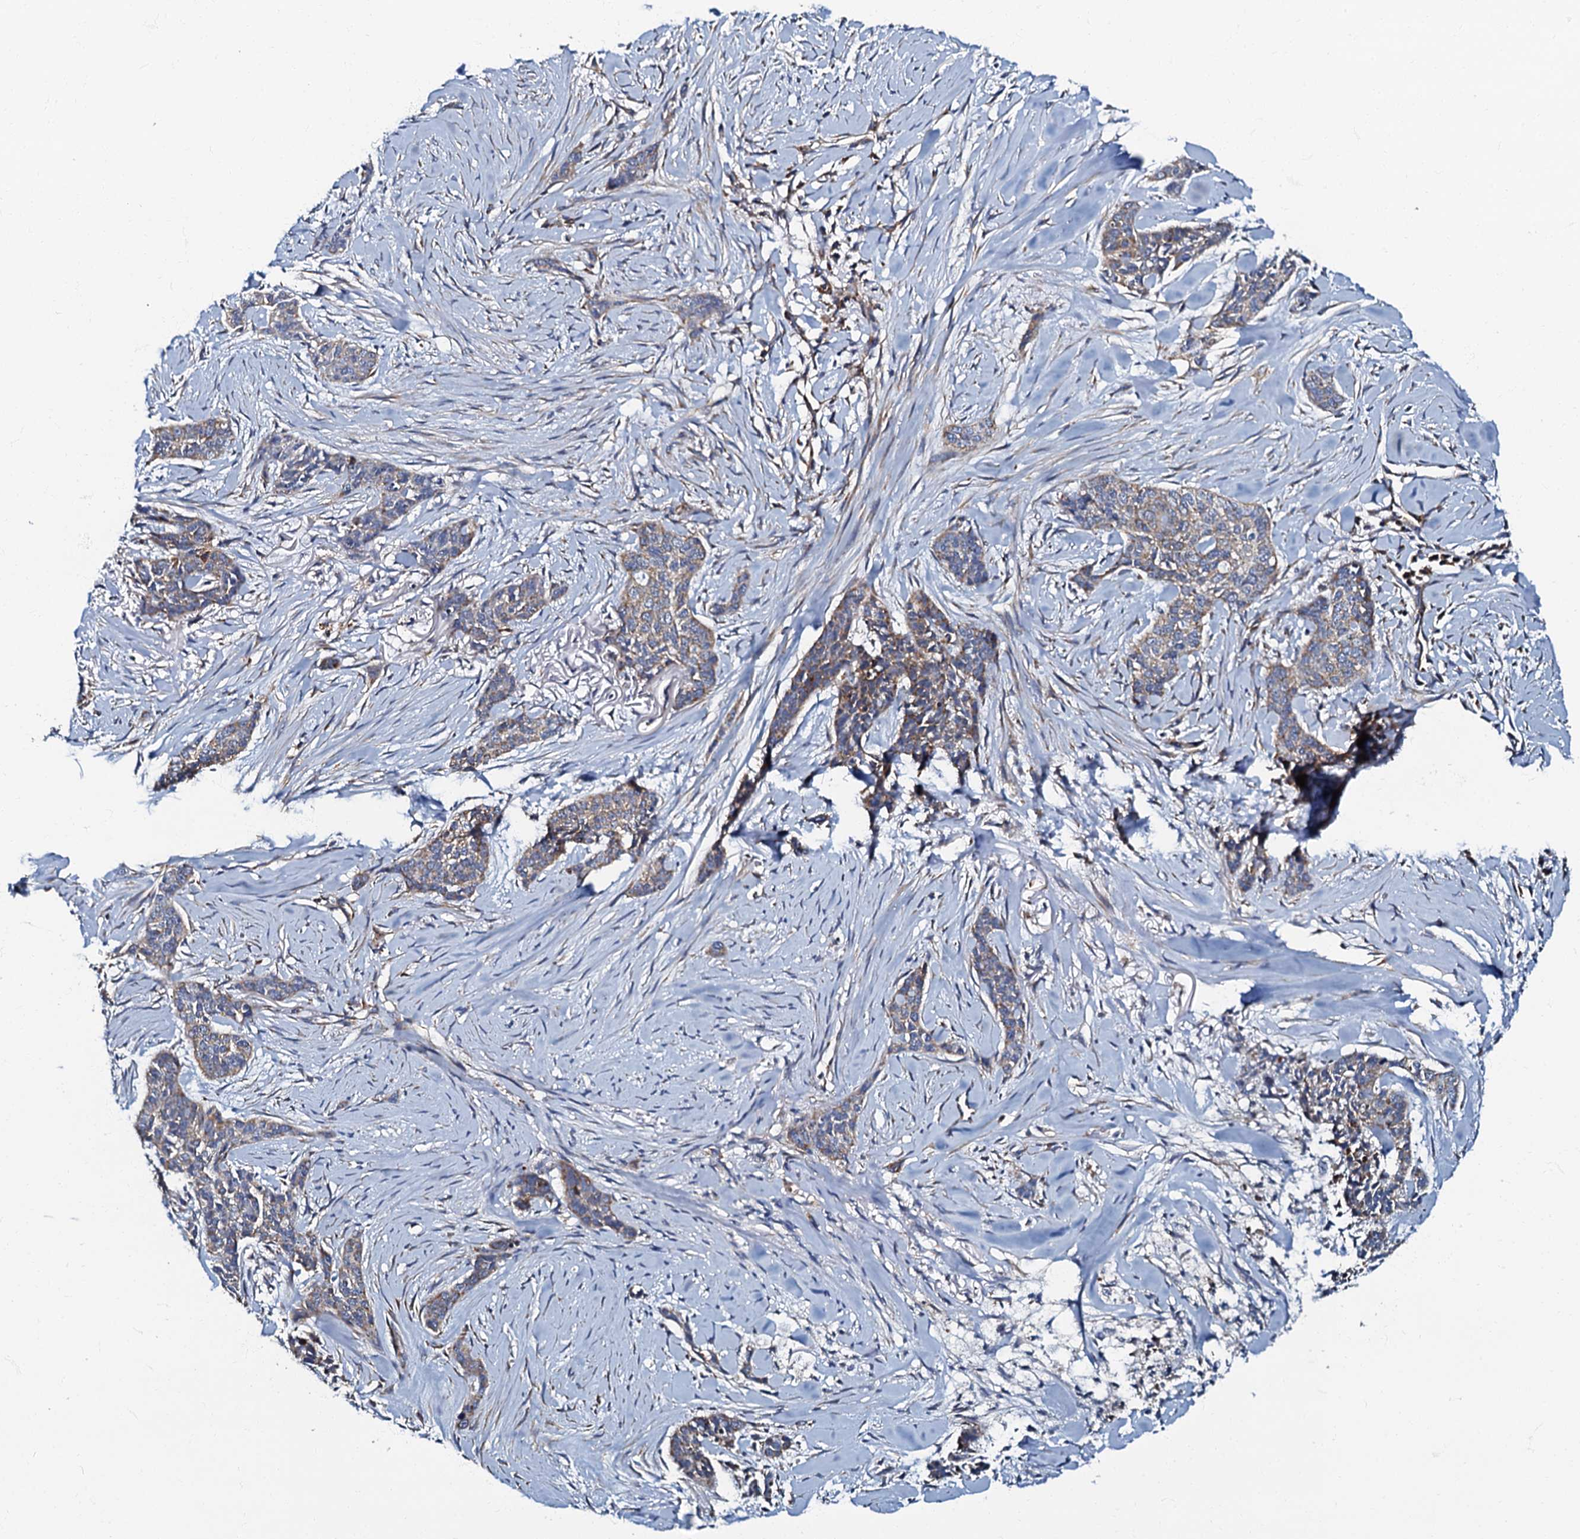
{"staining": {"intensity": "moderate", "quantity": "<25%", "location": "cytoplasmic/membranous"}, "tissue": "skin cancer", "cell_type": "Tumor cells", "image_type": "cancer", "snomed": [{"axis": "morphology", "description": "Basal cell carcinoma"}, {"axis": "topography", "description": "Skin"}], "caption": "Skin cancer (basal cell carcinoma) tissue displays moderate cytoplasmic/membranous expression in approximately <25% of tumor cells, visualized by immunohistochemistry.", "gene": "NDUFA12", "patient": {"sex": "female", "age": 64}}